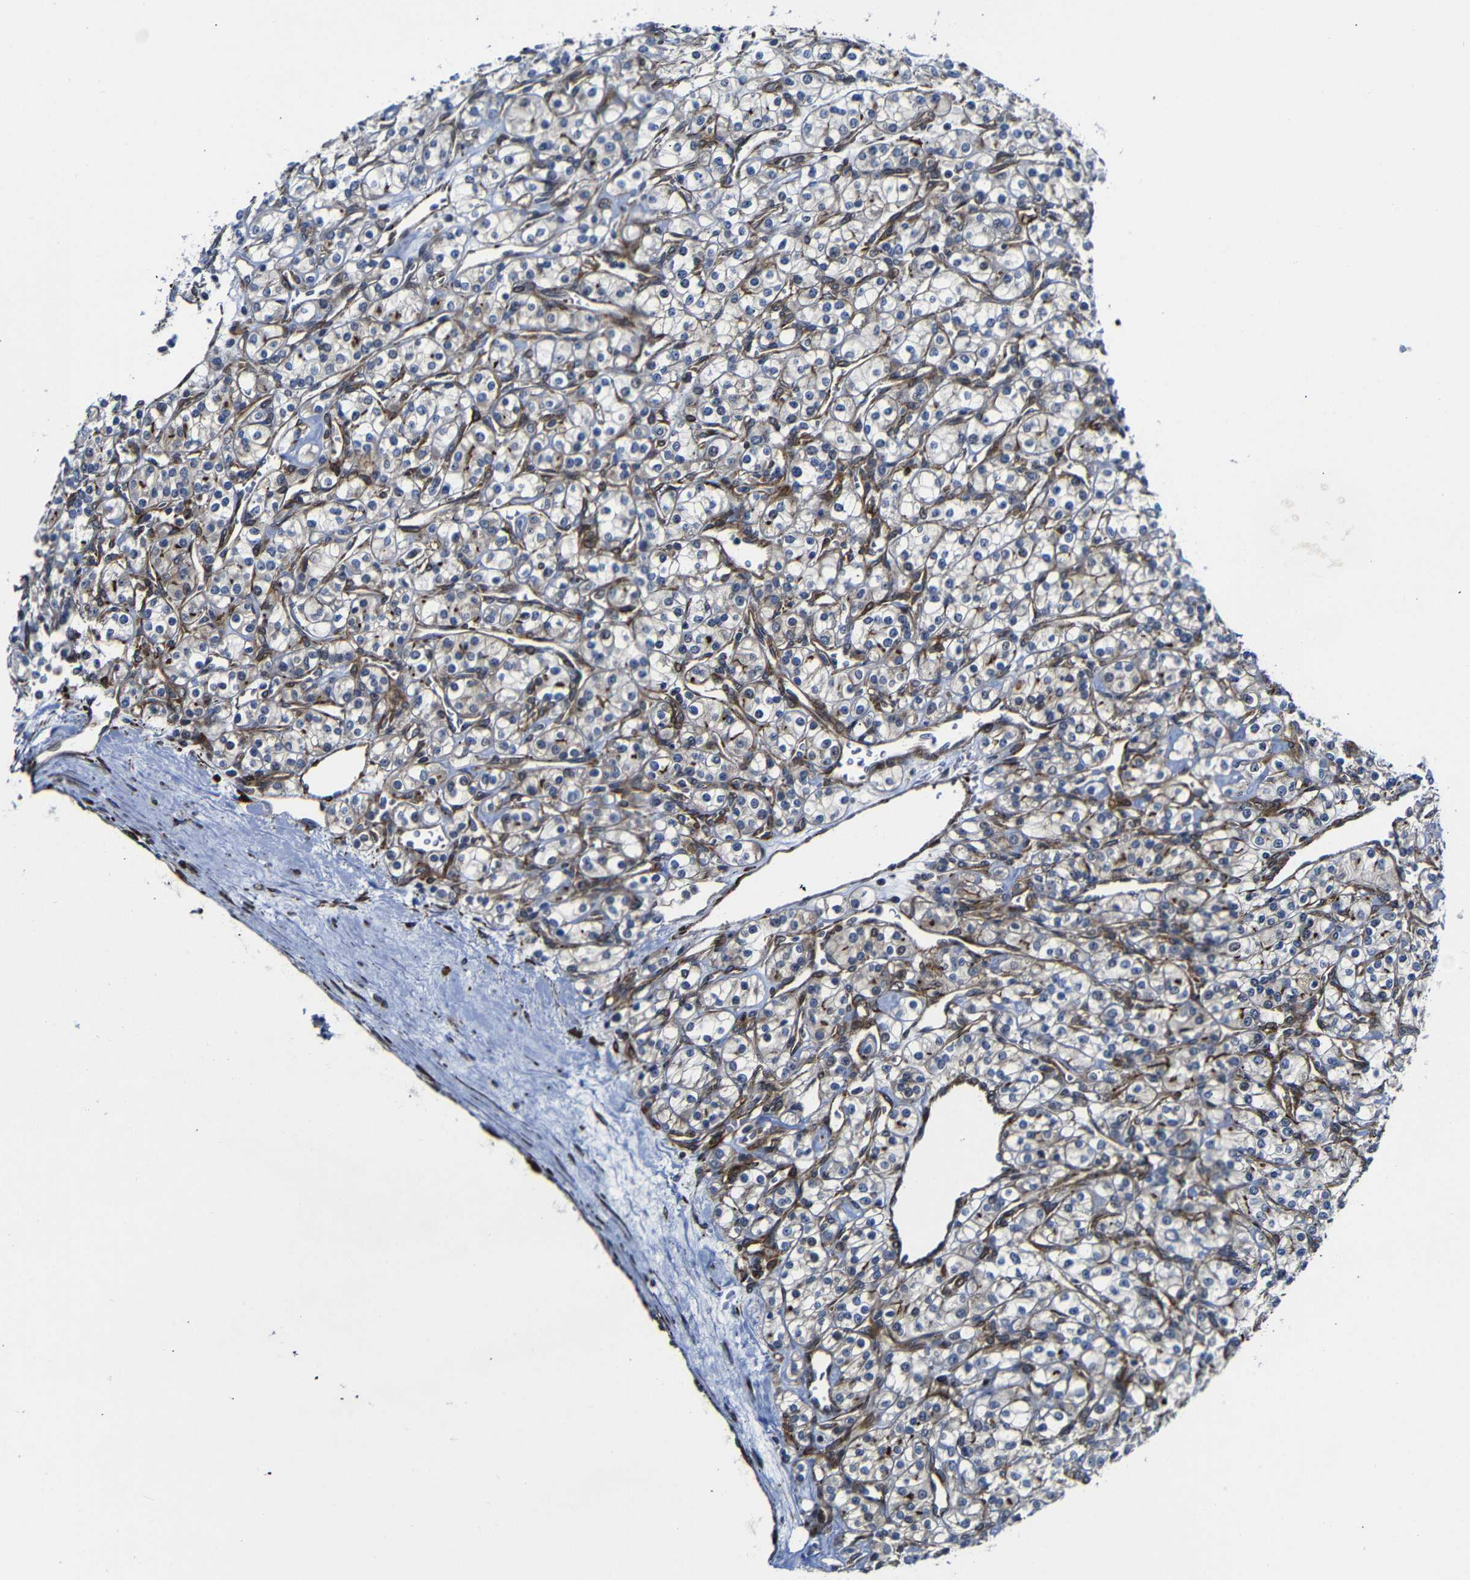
{"staining": {"intensity": "weak", "quantity": "<25%", "location": "cytoplasmic/membranous"}, "tissue": "renal cancer", "cell_type": "Tumor cells", "image_type": "cancer", "snomed": [{"axis": "morphology", "description": "Adenocarcinoma, NOS"}, {"axis": "topography", "description": "Kidney"}], "caption": "Tumor cells are negative for brown protein staining in renal cancer (adenocarcinoma).", "gene": "PARP14", "patient": {"sex": "male", "age": 77}}